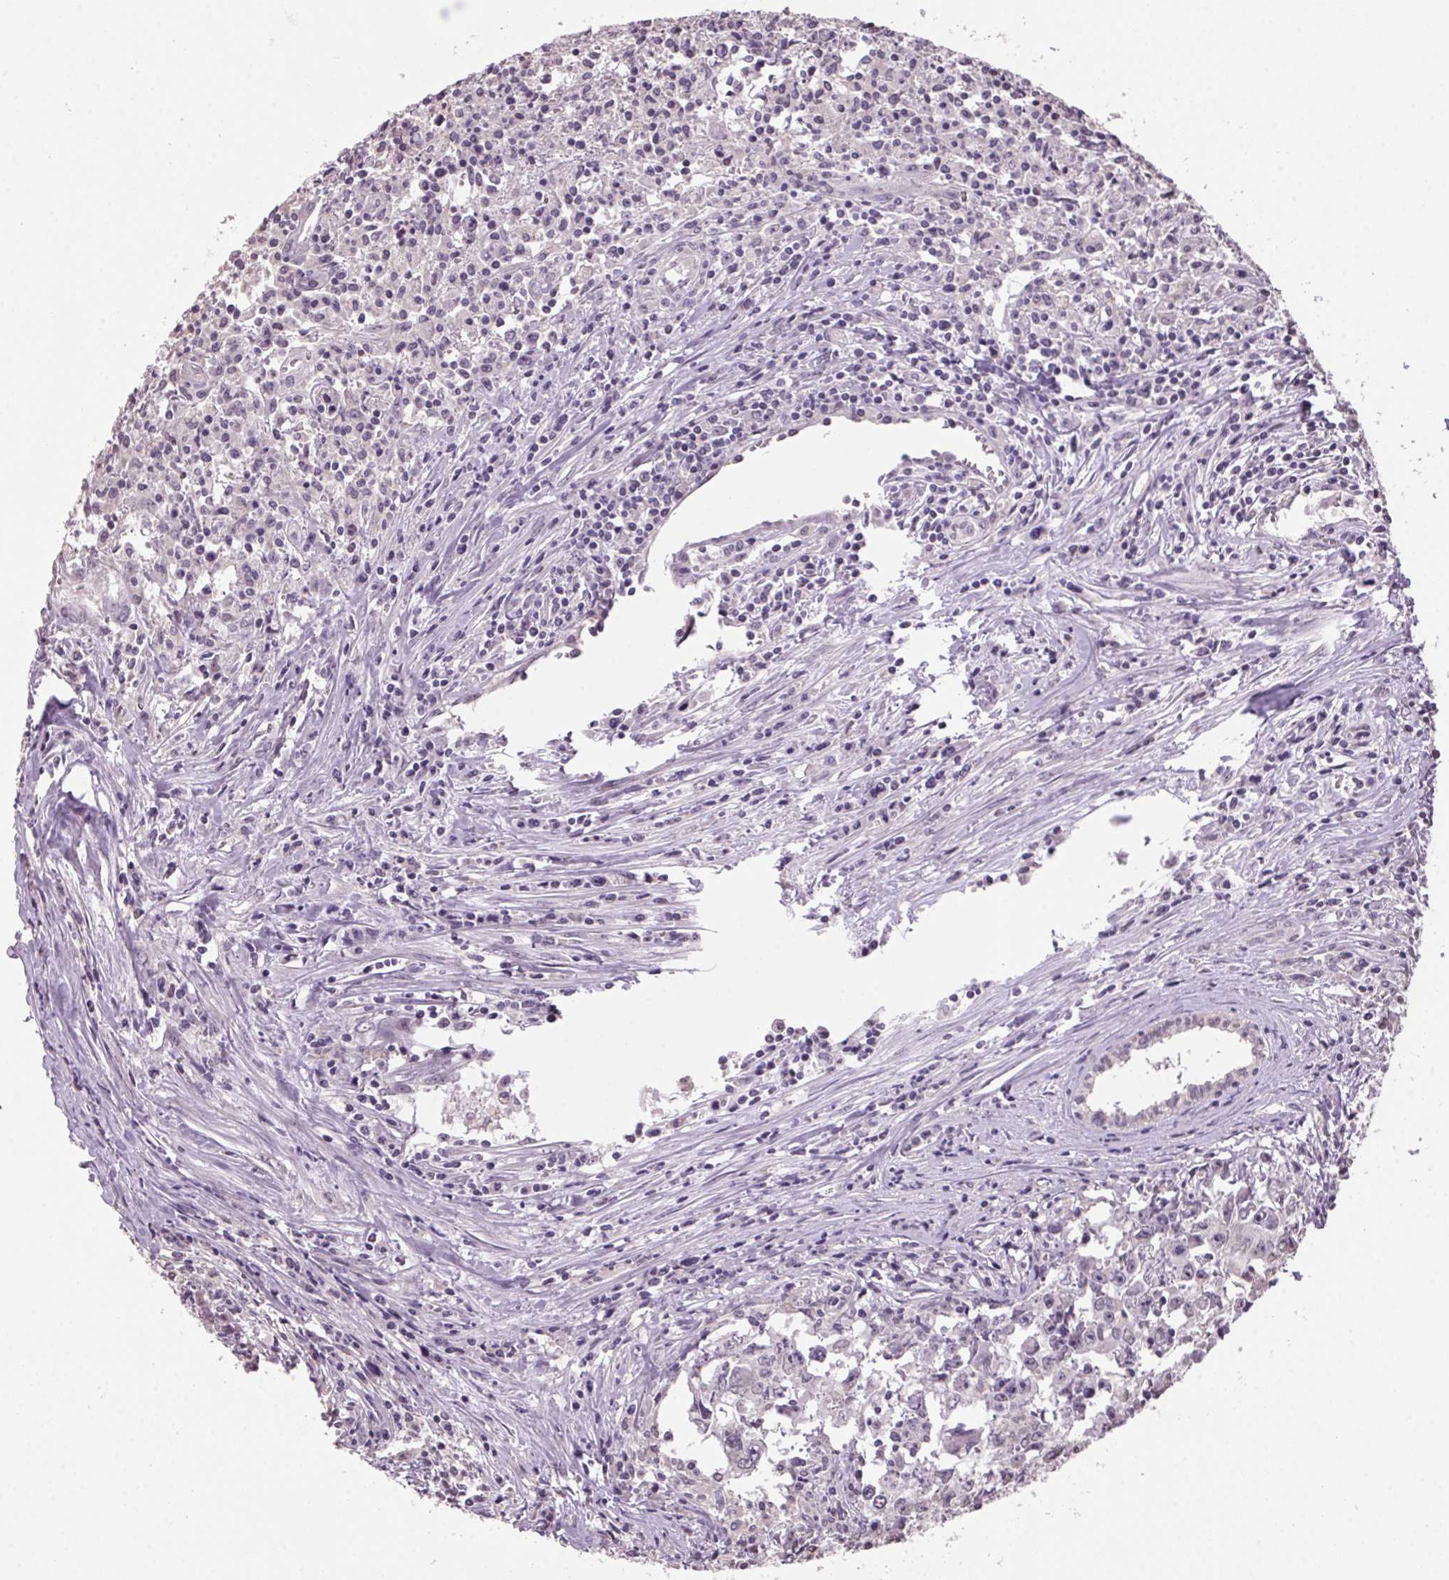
{"staining": {"intensity": "negative", "quantity": "none", "location": "none"}, "tissue": "testis cancer", "cell_type": "Tumor cells", "image_type": "cancer", "snomed": [{"axis": "morphology", "description": "Carcinoma, Embryonal, NOS"}, {"axis": "topography", "description": "Testis"}], "caption": "IHC photomicrograph of neoplastic tissue: human testis cancer (embryonal carcinoma) stained with DAB demonstrates no significant protein positivity in tumor cells.", "gene": "VWA3B", "patient": {"sex": "male", "age": 22}}